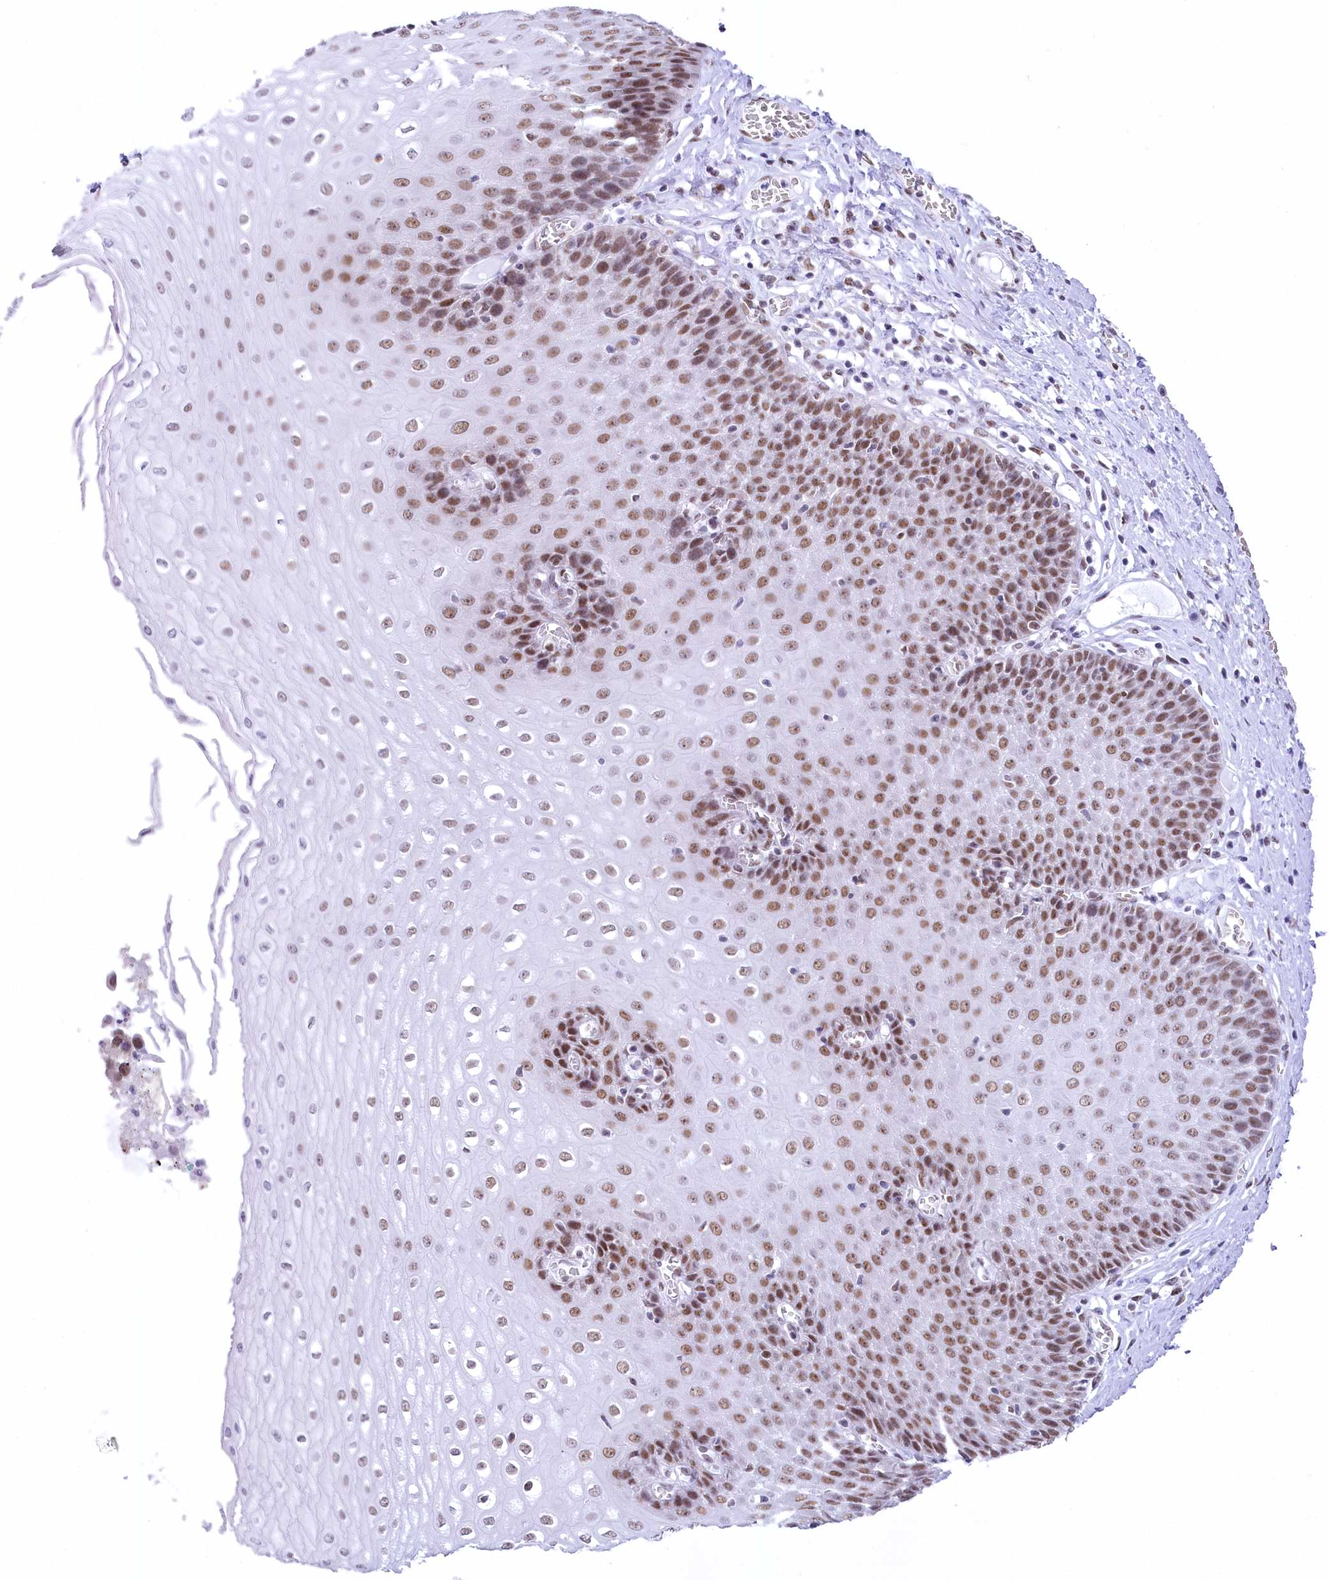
{"staining": {"intensity": "moderate", "quantity": "25%-75%", "location": "nuclear"}, "tissue": "esophagus", "cell_type": "Squamous epithelial cells", "image_type": "normal", "snomed": [{"axis": "morphology", "description": "Normal tissue, NOS"}, {"axis": "topography", "description": "Esophagus"}], "caption": "Immunohistochemistry histopathology image of benign human esophagus stained for a protein (brown), which exhibits medium levels of moderate nuclear positivity in approximately 25%-75% of squamous epithelial cells.", "gene": "HNRNPA0", "patient": {"sex": "male", "age": 60}}